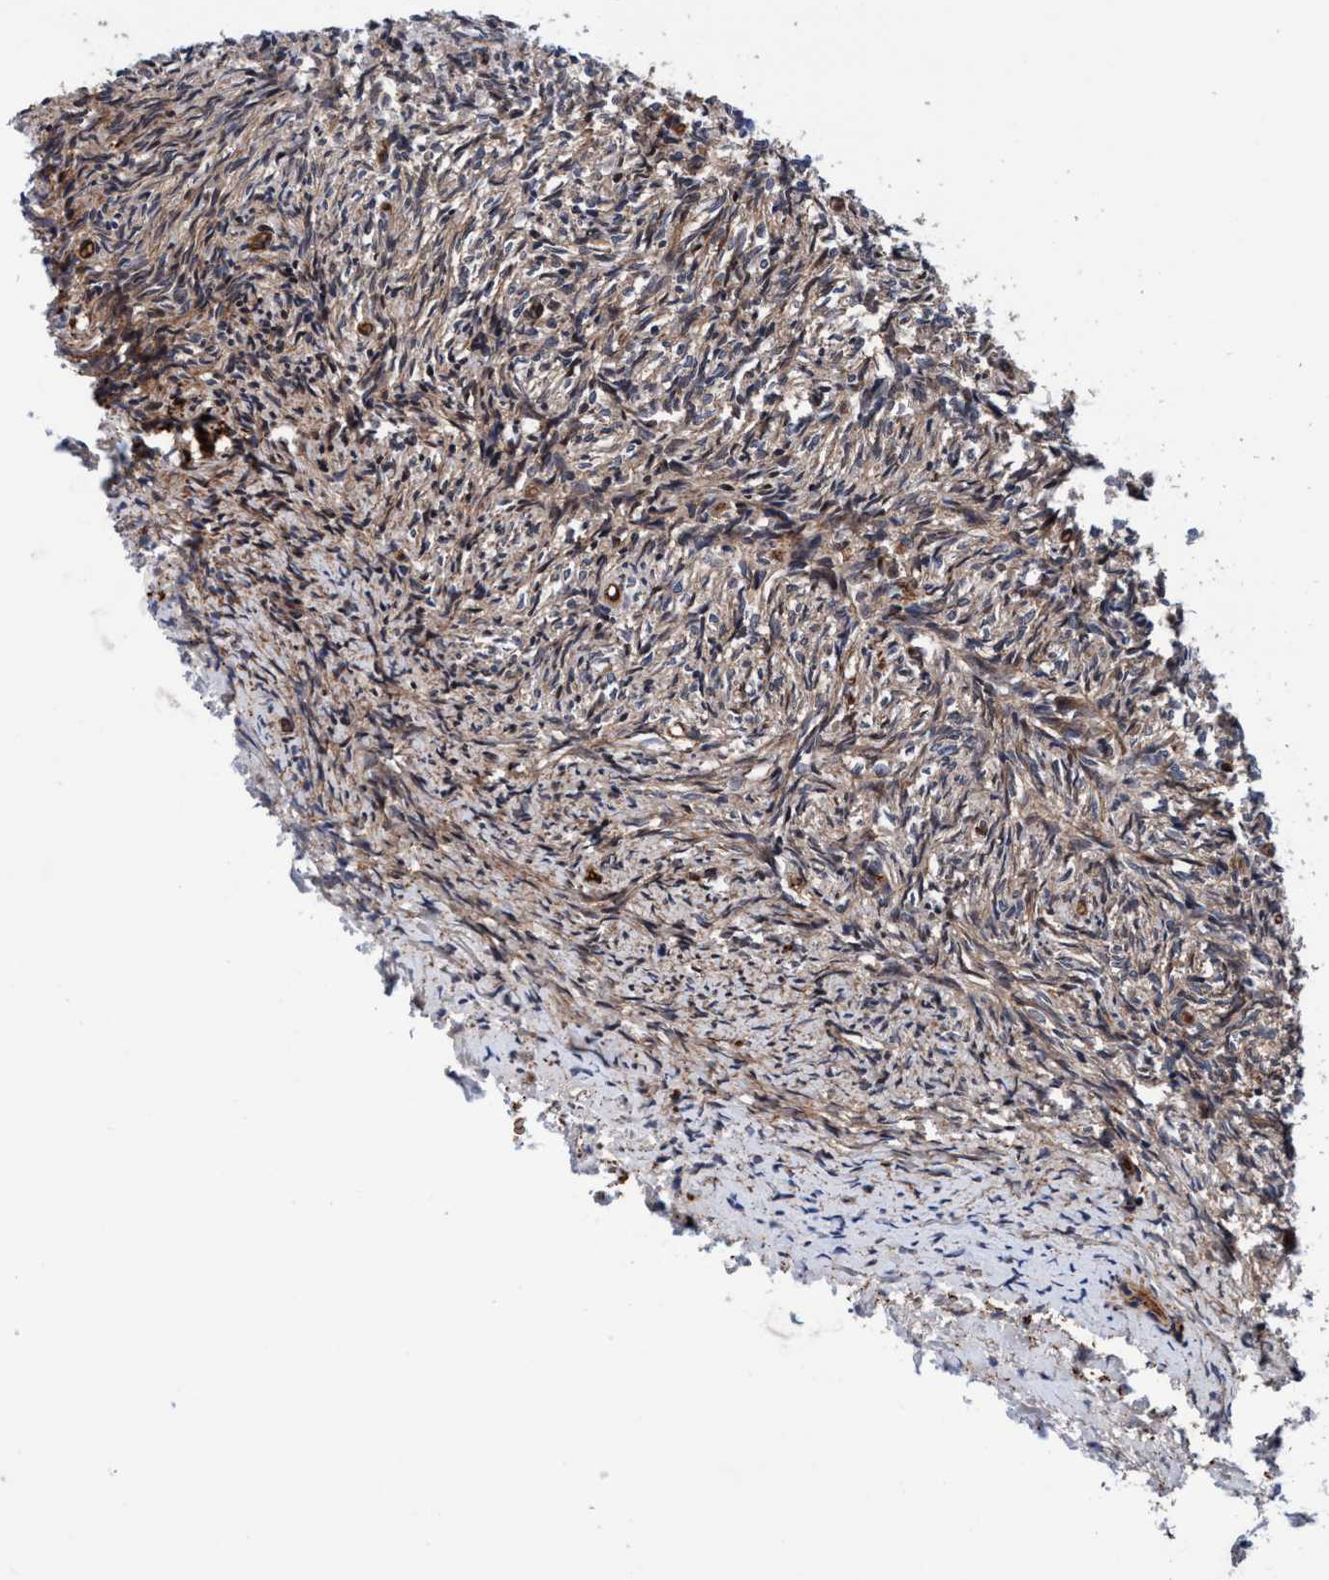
{"staining": {"intensity": "weak", "quantity": ">75%", "location": "cytoplasmic/membranous"}, "tissue": "ovary", "cell_type": "Ovarian stroma cells", "image_type": "normal", "snomed": [{"axis": "morphology", "description": "Normal tissue, NOS"}, {"axis": "topography", "description": "Ovary"}], "caption": "Protein expression analysis of benign ovary demonstrates weak cytoplasmic/membranous expression in approximately >75% of ovarian stroma cells. (brown staining indicates protein expression, while blue staining denotes nuclei).", "gene": "MCM3AP", "patient": {"sex": "female", "age": 41}}